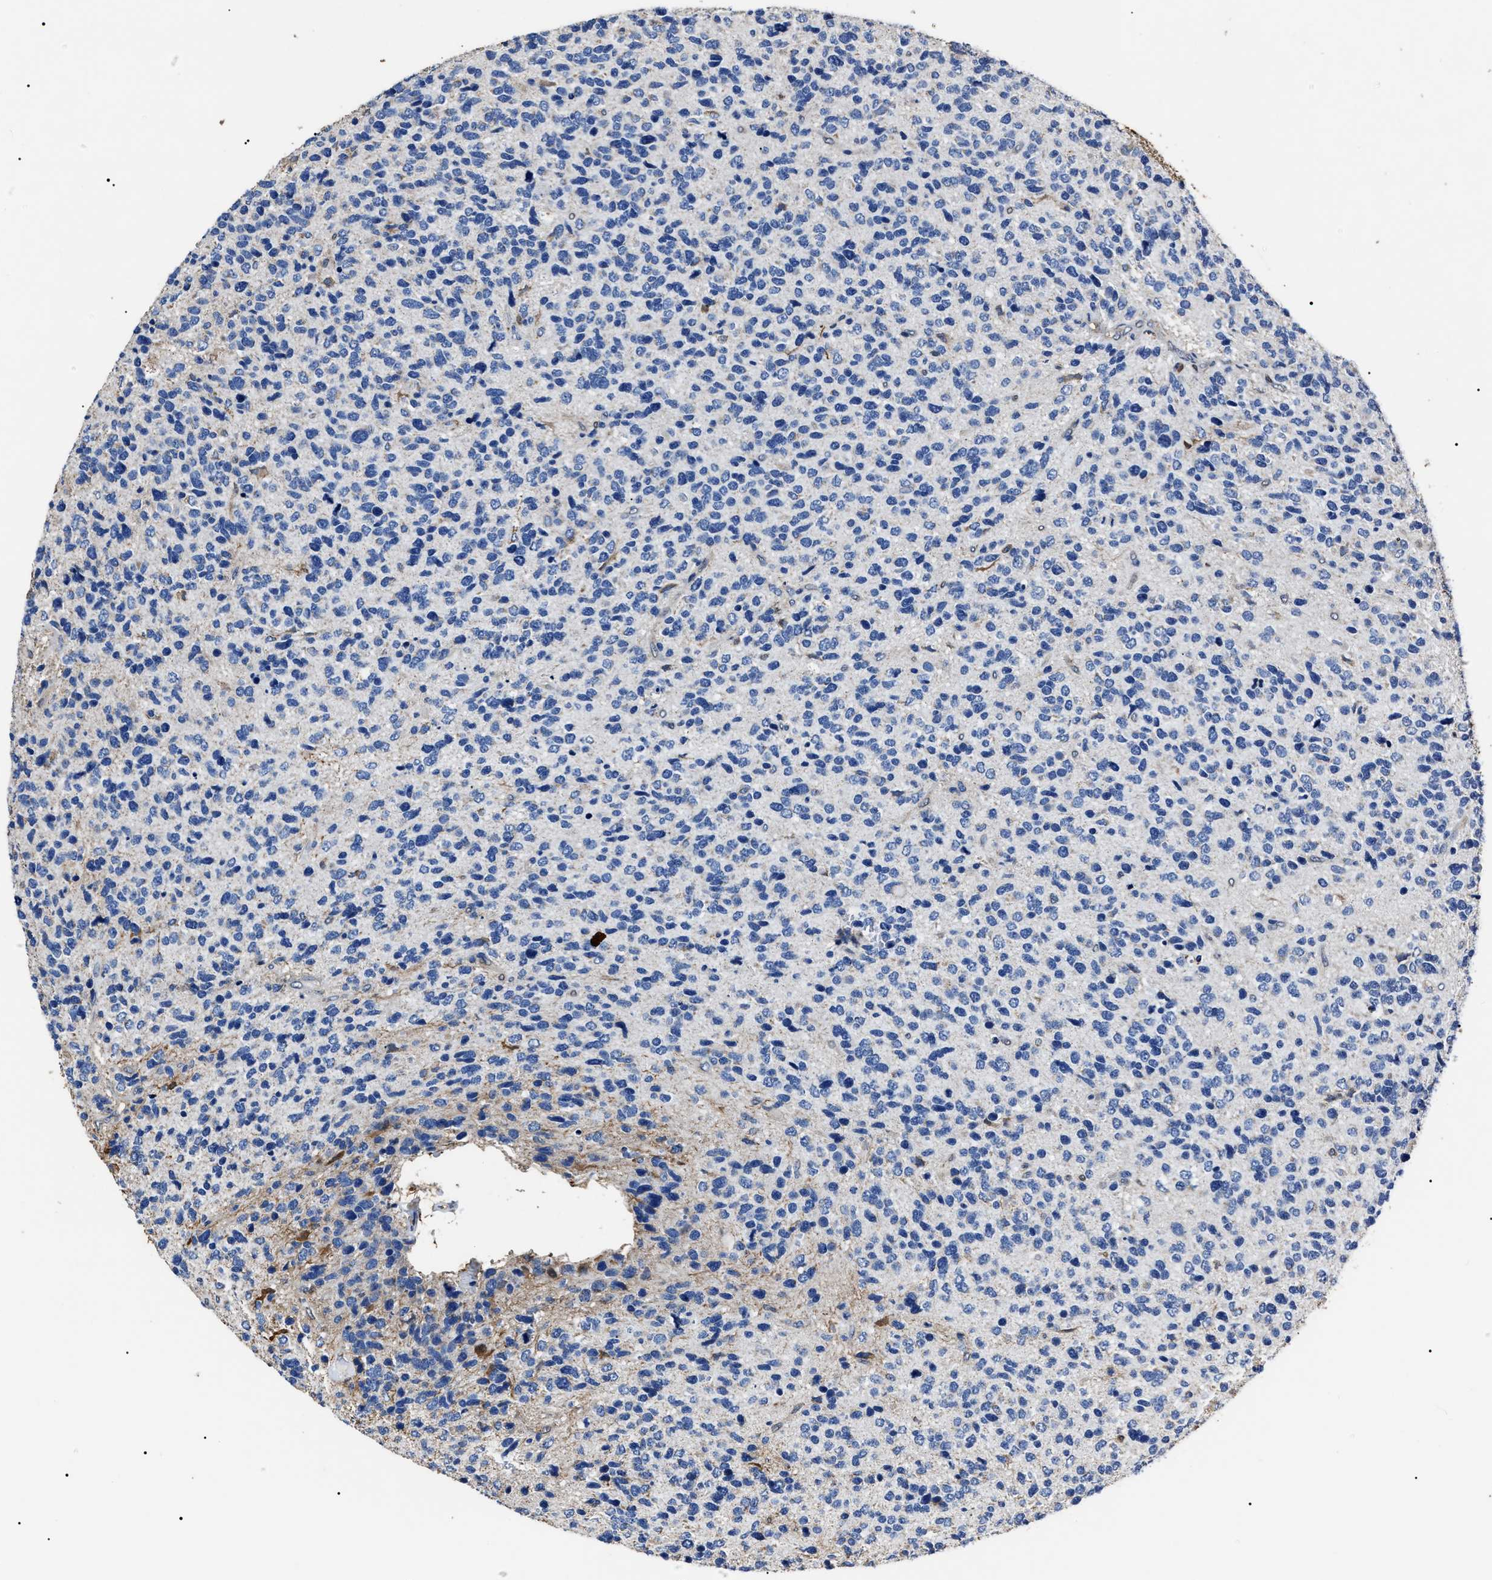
{"staining": {"intensity": "negative", "quantity": "none", "location": "none"}, "tissue": "glioma", "cell_type": "Tumor cells", "image_type": "cancer", "snomed": [{"axis": "morphology", "description": "Glioma, malignant, High grade"}, {"axis": "topography", "description": "Brain"}], "caption": "Human malignant glioma (high-grade) stained for a protein using IHC displays no staining in tumor cells.", "gene": "ALDH1A1", "patient": {"sex": "female", "age": 58}}